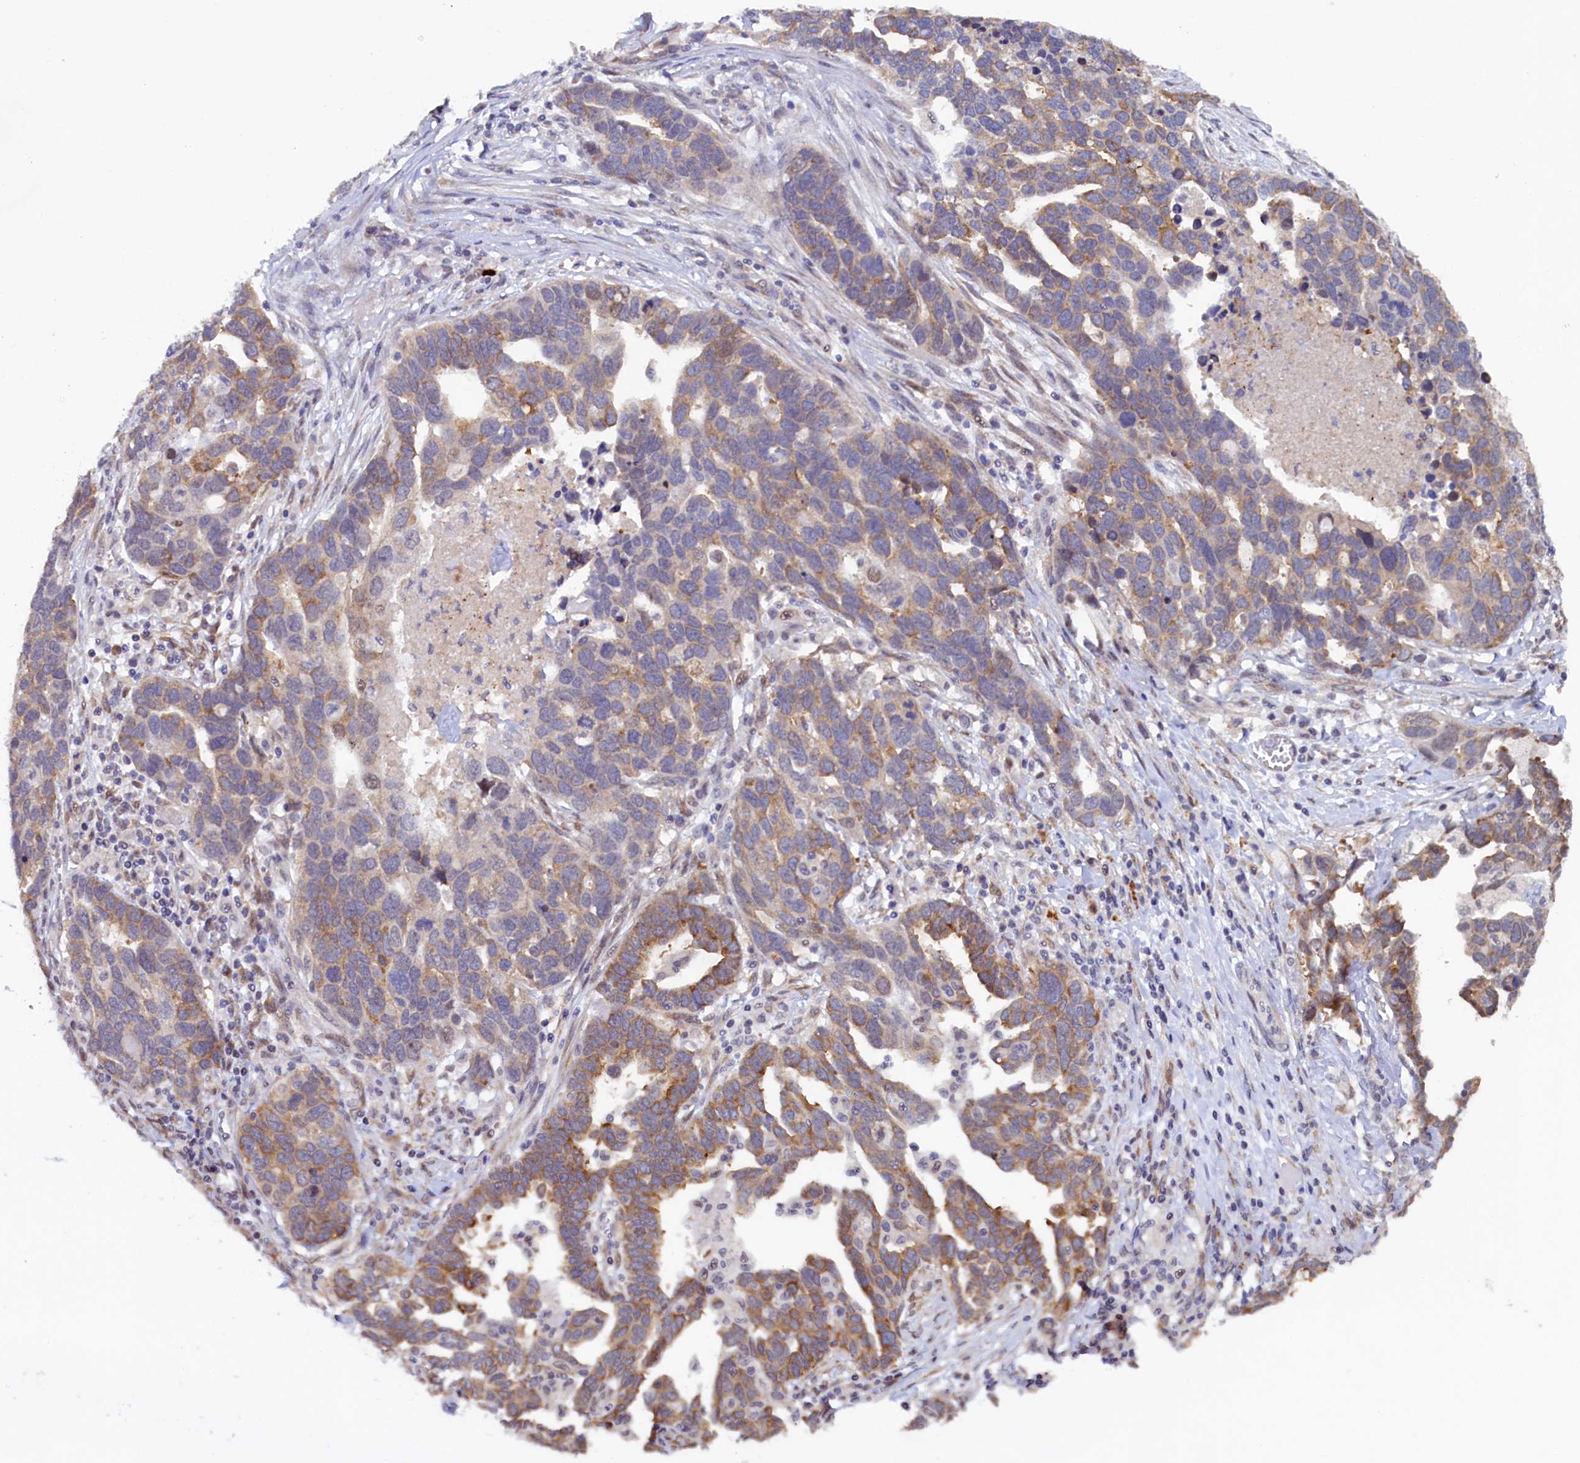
{"staining": {"intensity": "moderate", "quantity": "25%-75%", "location": "cytoplasmic/membranous"}, "tissue": "ovarian cancer", "cell_type": "Tumor cells", "image_type": "cancer", "snomed": [{"axis": "morphology", "description": "Cystadenocarcinoma, serous, NOS"}, {"axis": "topography", "description": "Ovary"}], "caption": "Ovarian cancer tissue exhibits moderate cytoplasmic/membranous expression in approximately 25%-75% of tumor cells, visualized by immunohistochemistry.", "gene": "PACSIN3", "patient": {"sex": "female", "age": 54}}